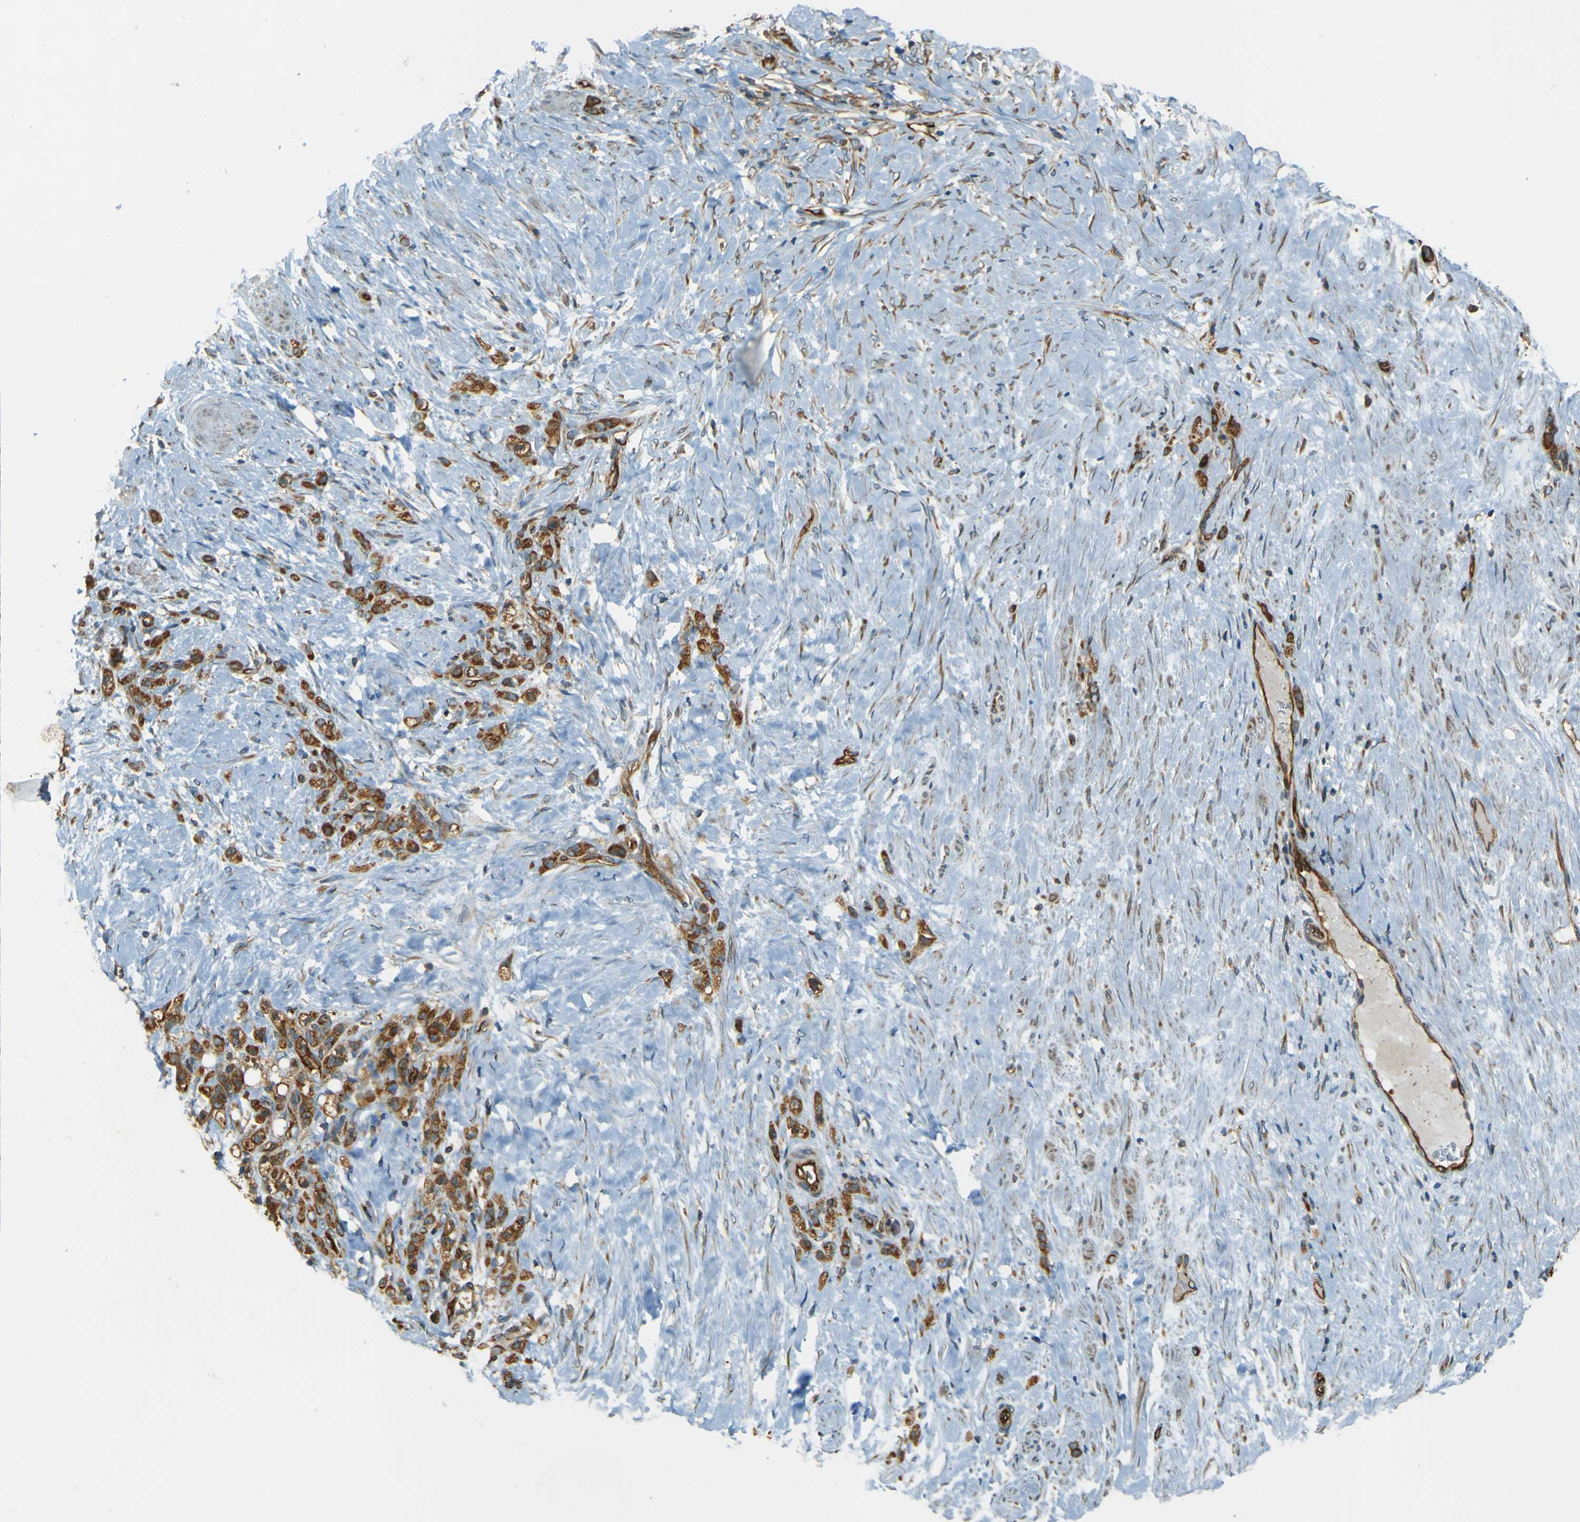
{"staining": {"intensity": "strong", "quantity": ">75%", "location": "cytoplasmic/membranous"}, "tissue": "stomach cancer", "cell_type": "Tumor cells", "image_type": "cancer", "snomed": [{"axis": "morphology", "description": "Adenocarcinoma, NOS"}, {"axis": "topography", "description": "Stomach"}], "caption": "This image shows immunohistochemistry (IHC) staining of stomach cancer (adenocarcinoma), with high strong cytoplasmic/membranous positivity in approximately >75% of tumor cells.", "gene": "DNAJC5", "patient": {"sex": "male", "age": 82}}